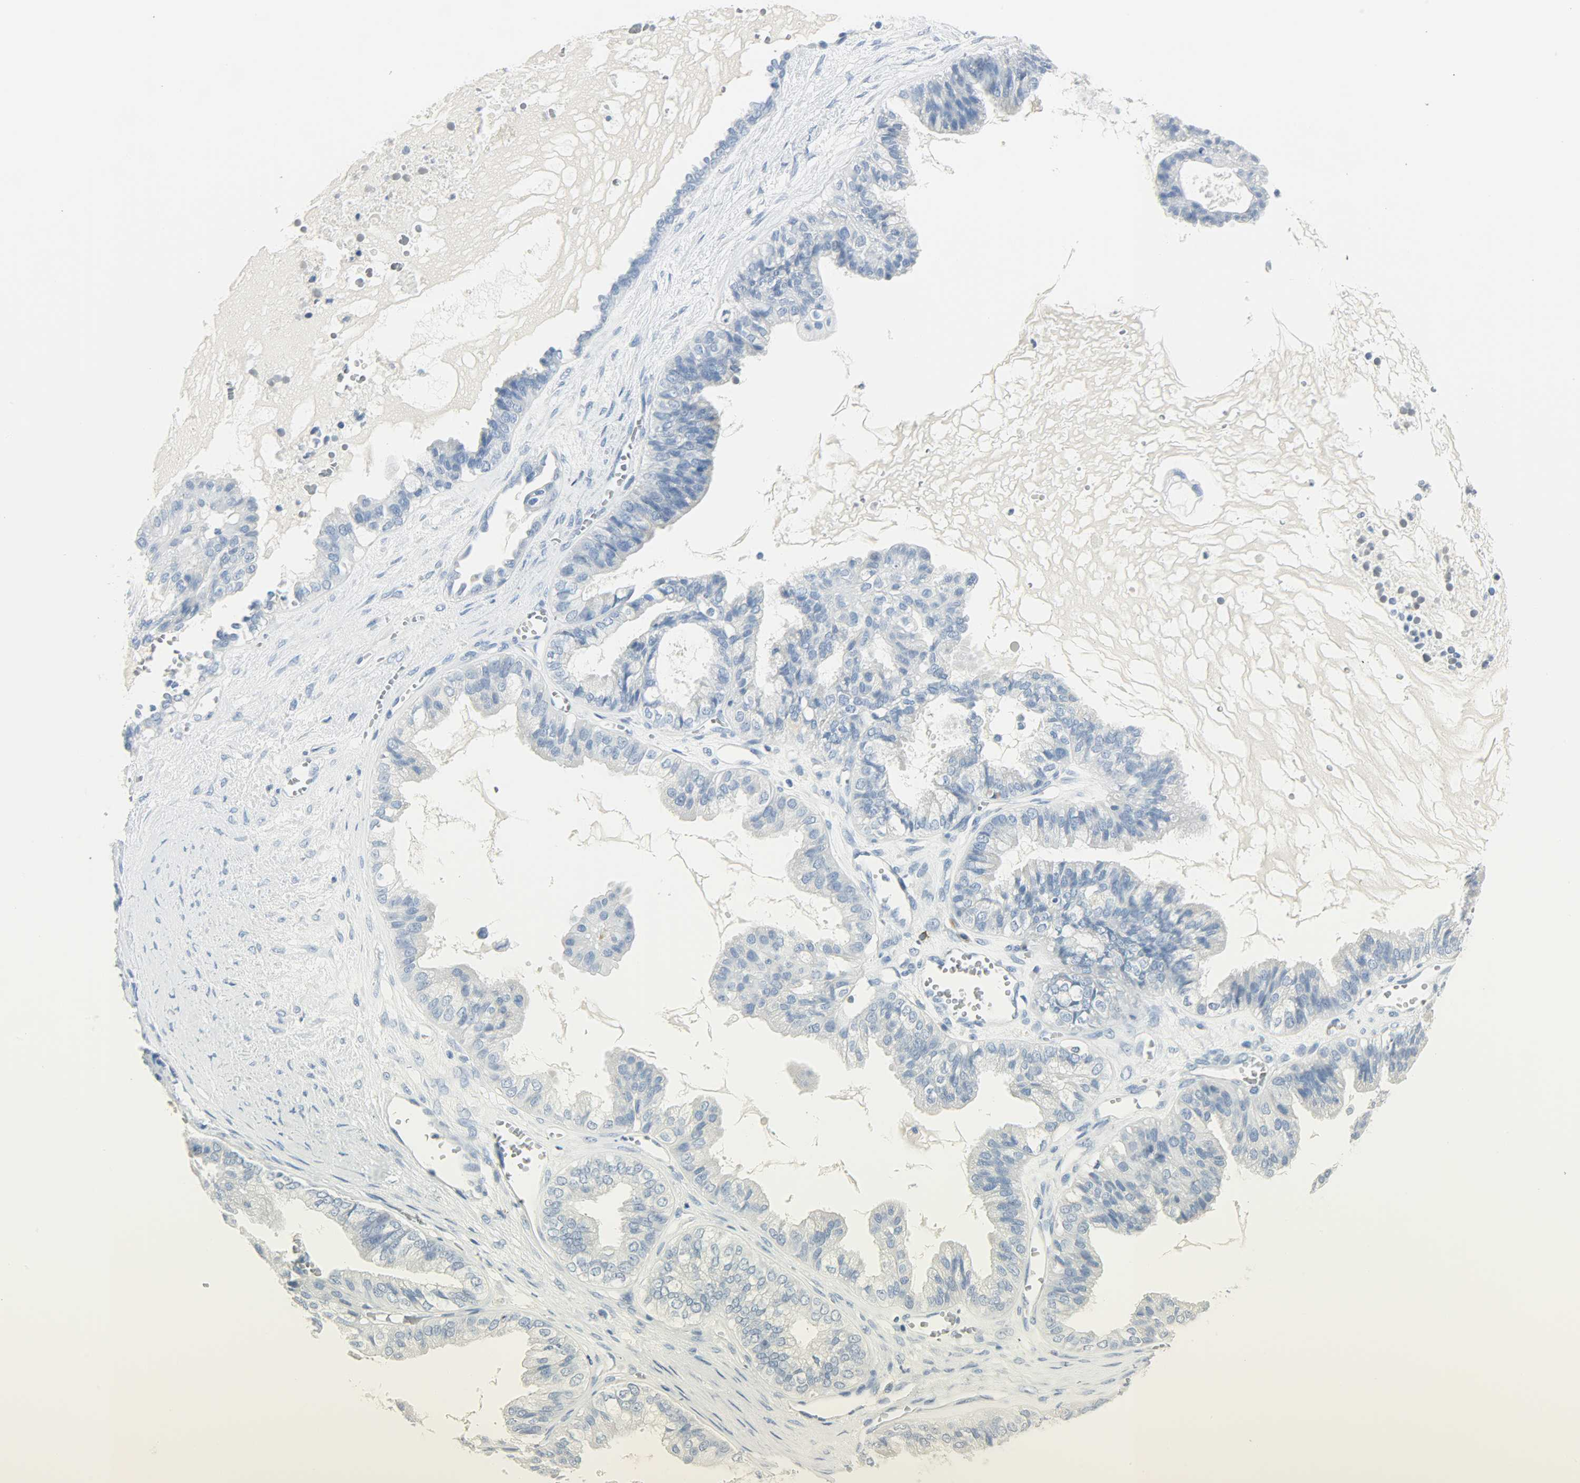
{"staining": {"intensity": "negative", "quantity": "none", "location": "none"}, "tissue": "ovarian cancer", "cell_type": "Tumor cells", "image_type": "cancer", "snomed": [{"axis": "morphology", "description": "Carcinoma, NOS"}, {"axis": "morphology", "description": "Carcinoma, endometroid"}, {"axis": "topography", "description": "Ovary"}], "caption": "Tumor cells are negative for brown protein staining in carcinoma (ovarian). Nuclei are stained in blue.", "gene": "PTPN6", "patient": {"sex": "female", "age": 50}}